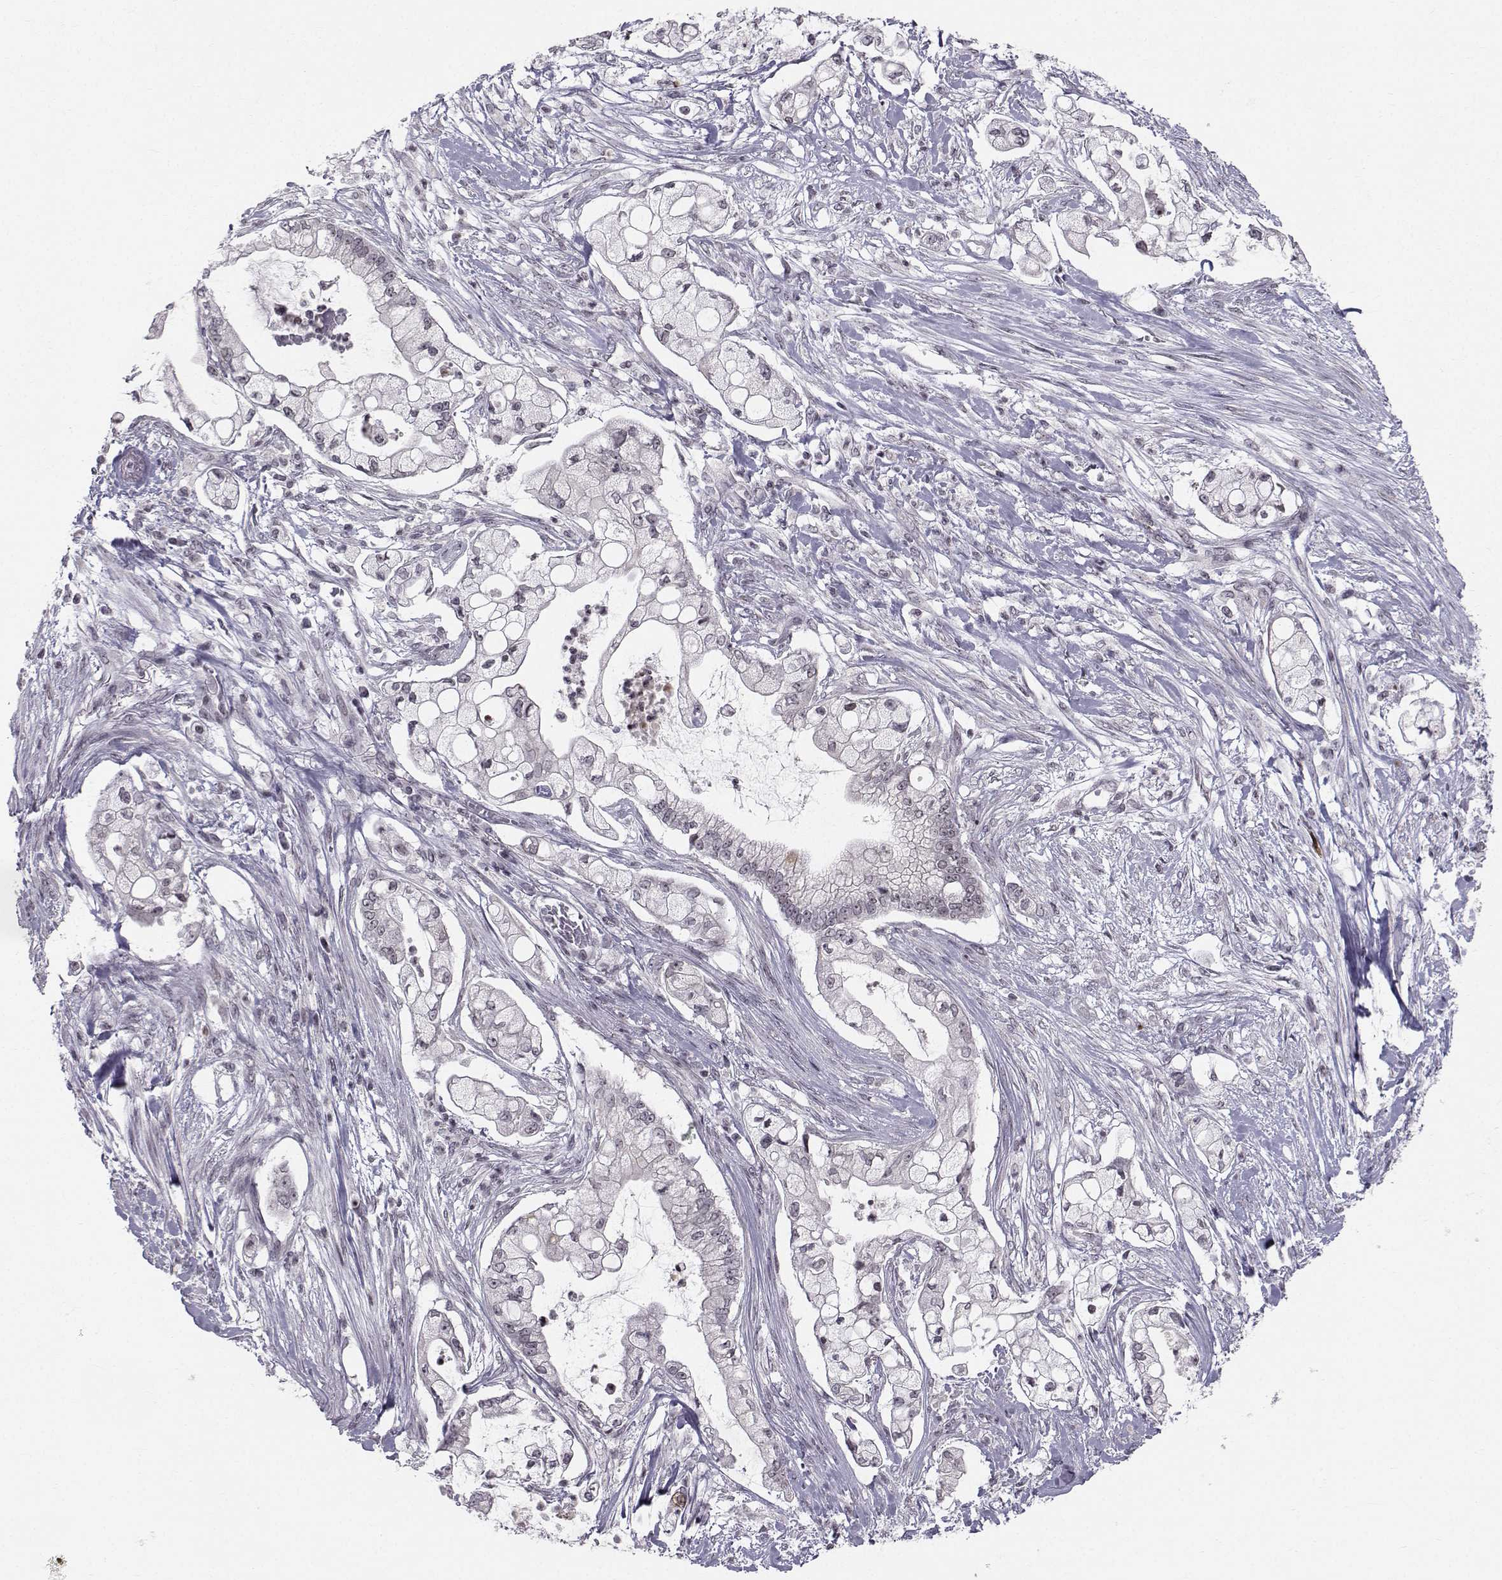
{"staining": {"intensity": "negative", "quantity": "none", "location": "none"}, "tissue": "pancreatic cancer", "cell_type": "Tumor cells", "image_type": "cancer", "snomed": [{"axis": "morphology", "description": "Adenocarcinoma, NOS"}, {"axis": "topography", "description": "Pancreas"}], "caption": "This is an immunohistochemistry (IHC) micrograph of pancreatic adenocarcinoma. There is no staining in tumor cells.", "gene": "MARCHF4", "patient": {"sex": "female", "age": 69}}